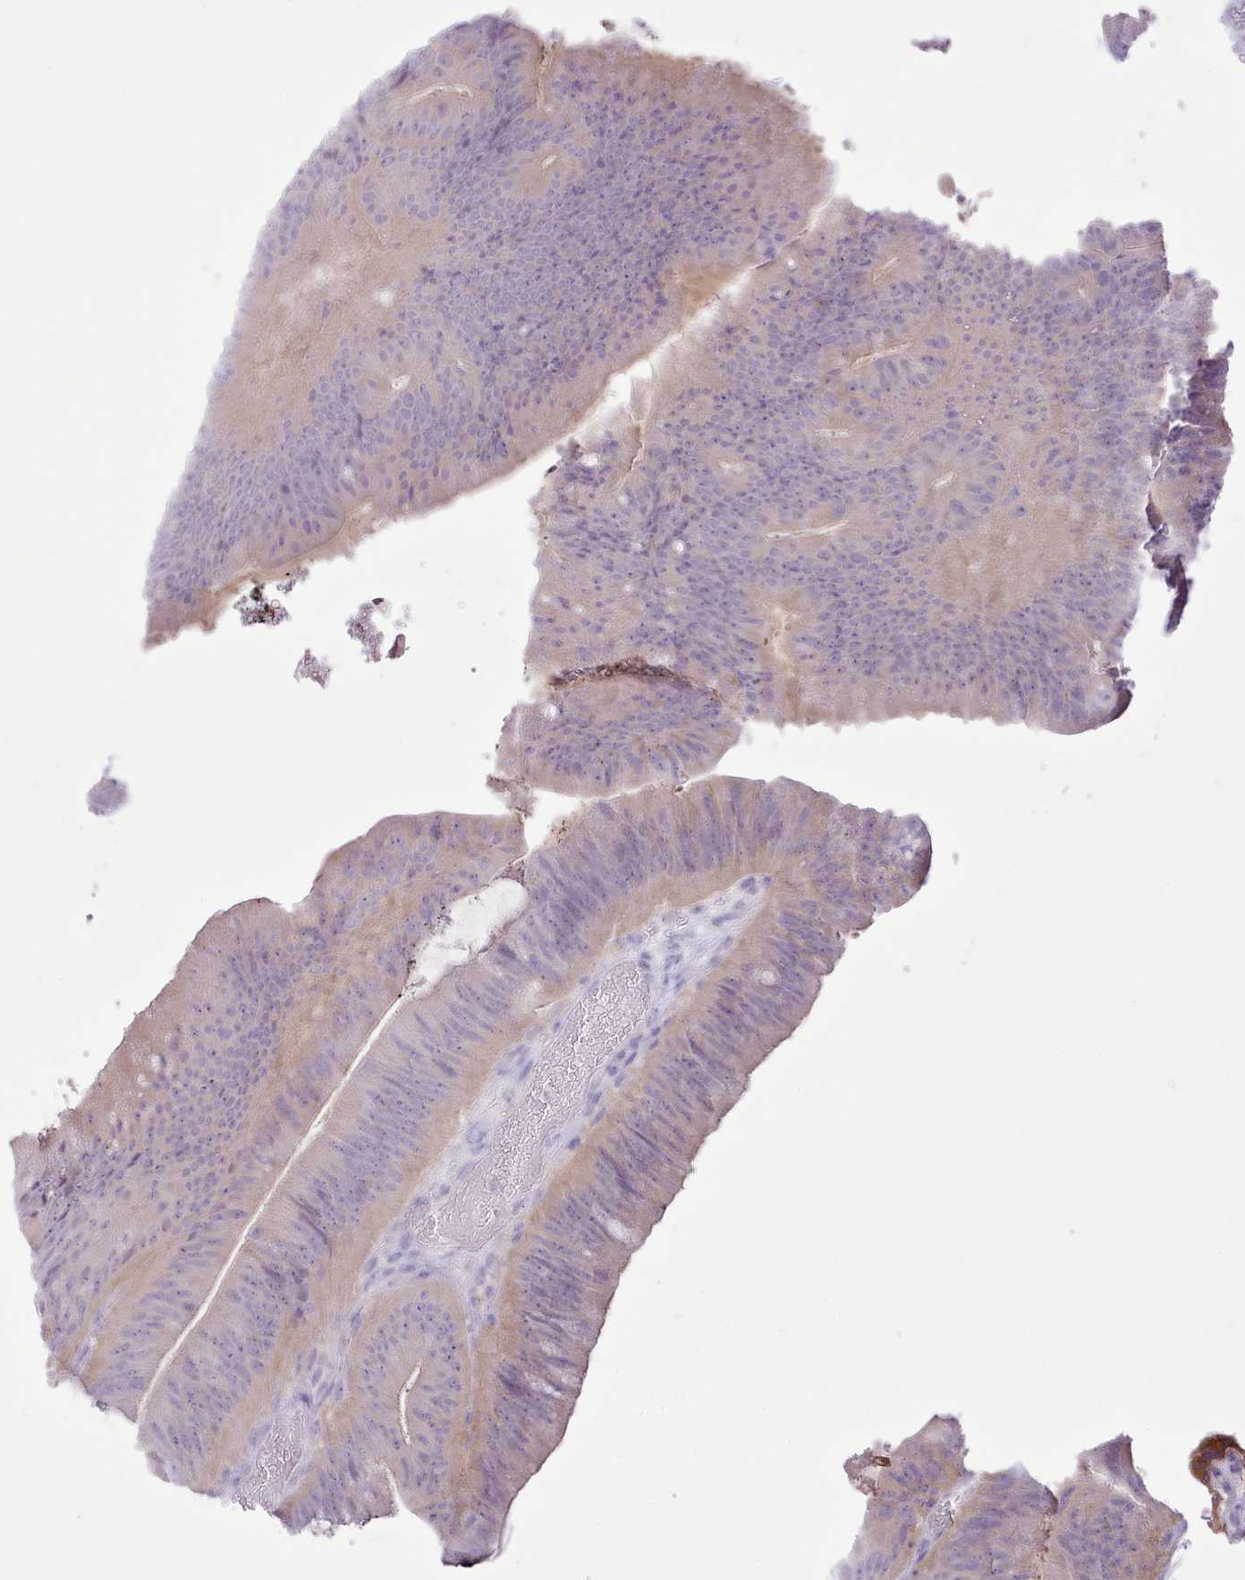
{"staining": {"intensity": "weak", "quantity": "25%-75%", "location": "cytoplasmic/membranous"}, "tissue": "colorectal cancer", "cell_type": "Tumor cells", "image_type": "cancer", "snomed": [{"axis": "morphology", "description": "Adenocarcinoma, NOS"}, {"axis": "topography", "description": "Colon"}], "caption": "This is an image of IHC staining of colorectal cancer (adenocarcinoma), which shows weak expression in the cytoplasmic/membranous of tumor cells.", "gene": "MDFI", "patient": {"sex": "female", "age": 43}}